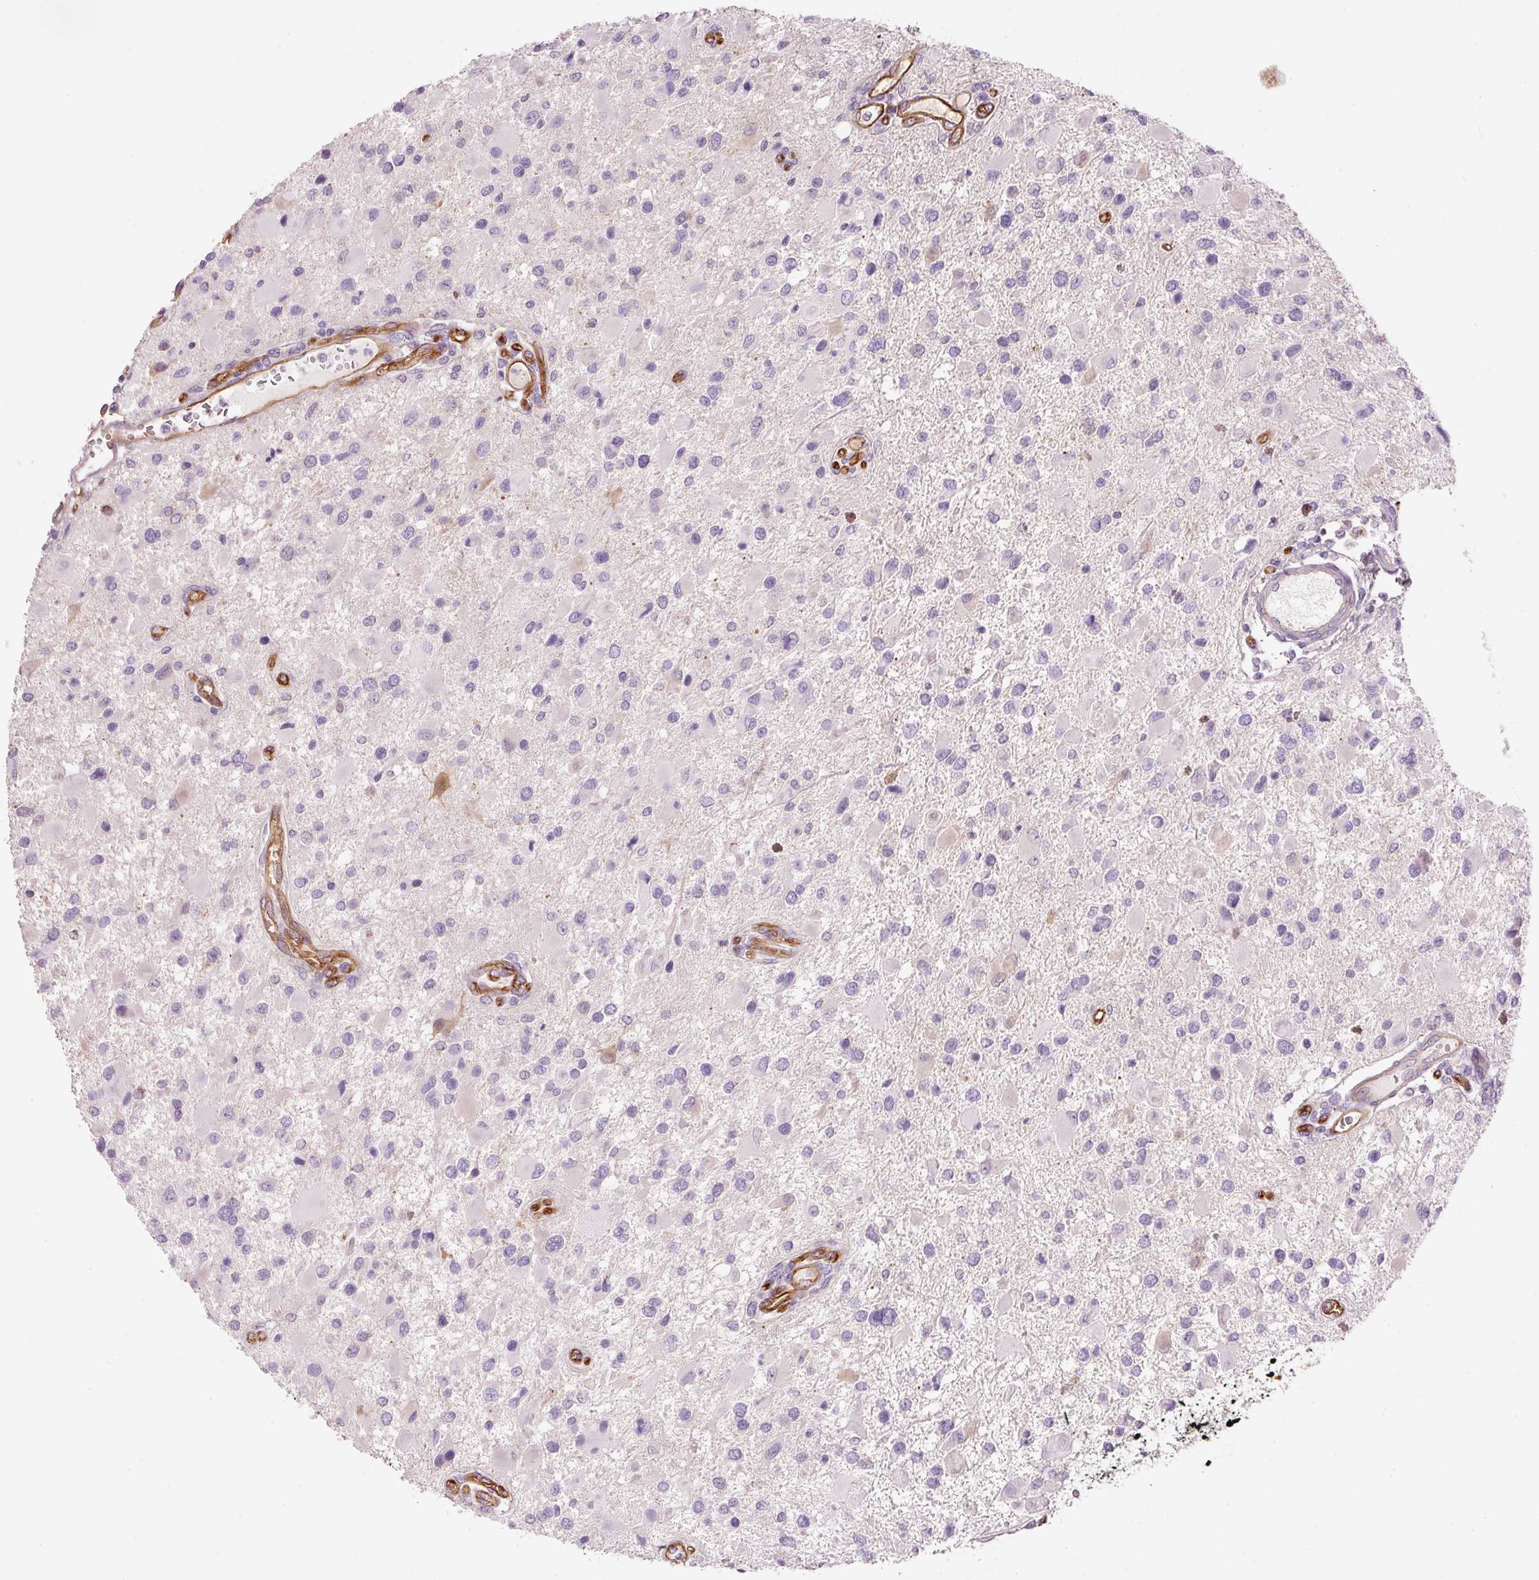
{"staining": {"intensity": "negative", "quantity": "none", "location": "none"}, "tissue": "glioma", "cell_type": "Tumor cells", "image_type": "cancer", "snomed": [{"axis": "morphology", "description": "Glioma, malignant, High grade"}, {"axis": "topography", "description": "Brain"}], "caption": "The image shows no staining of tumor cells in glioma.", "gene": "SOS2", "patient": {"sex": "male", "age": 53}}